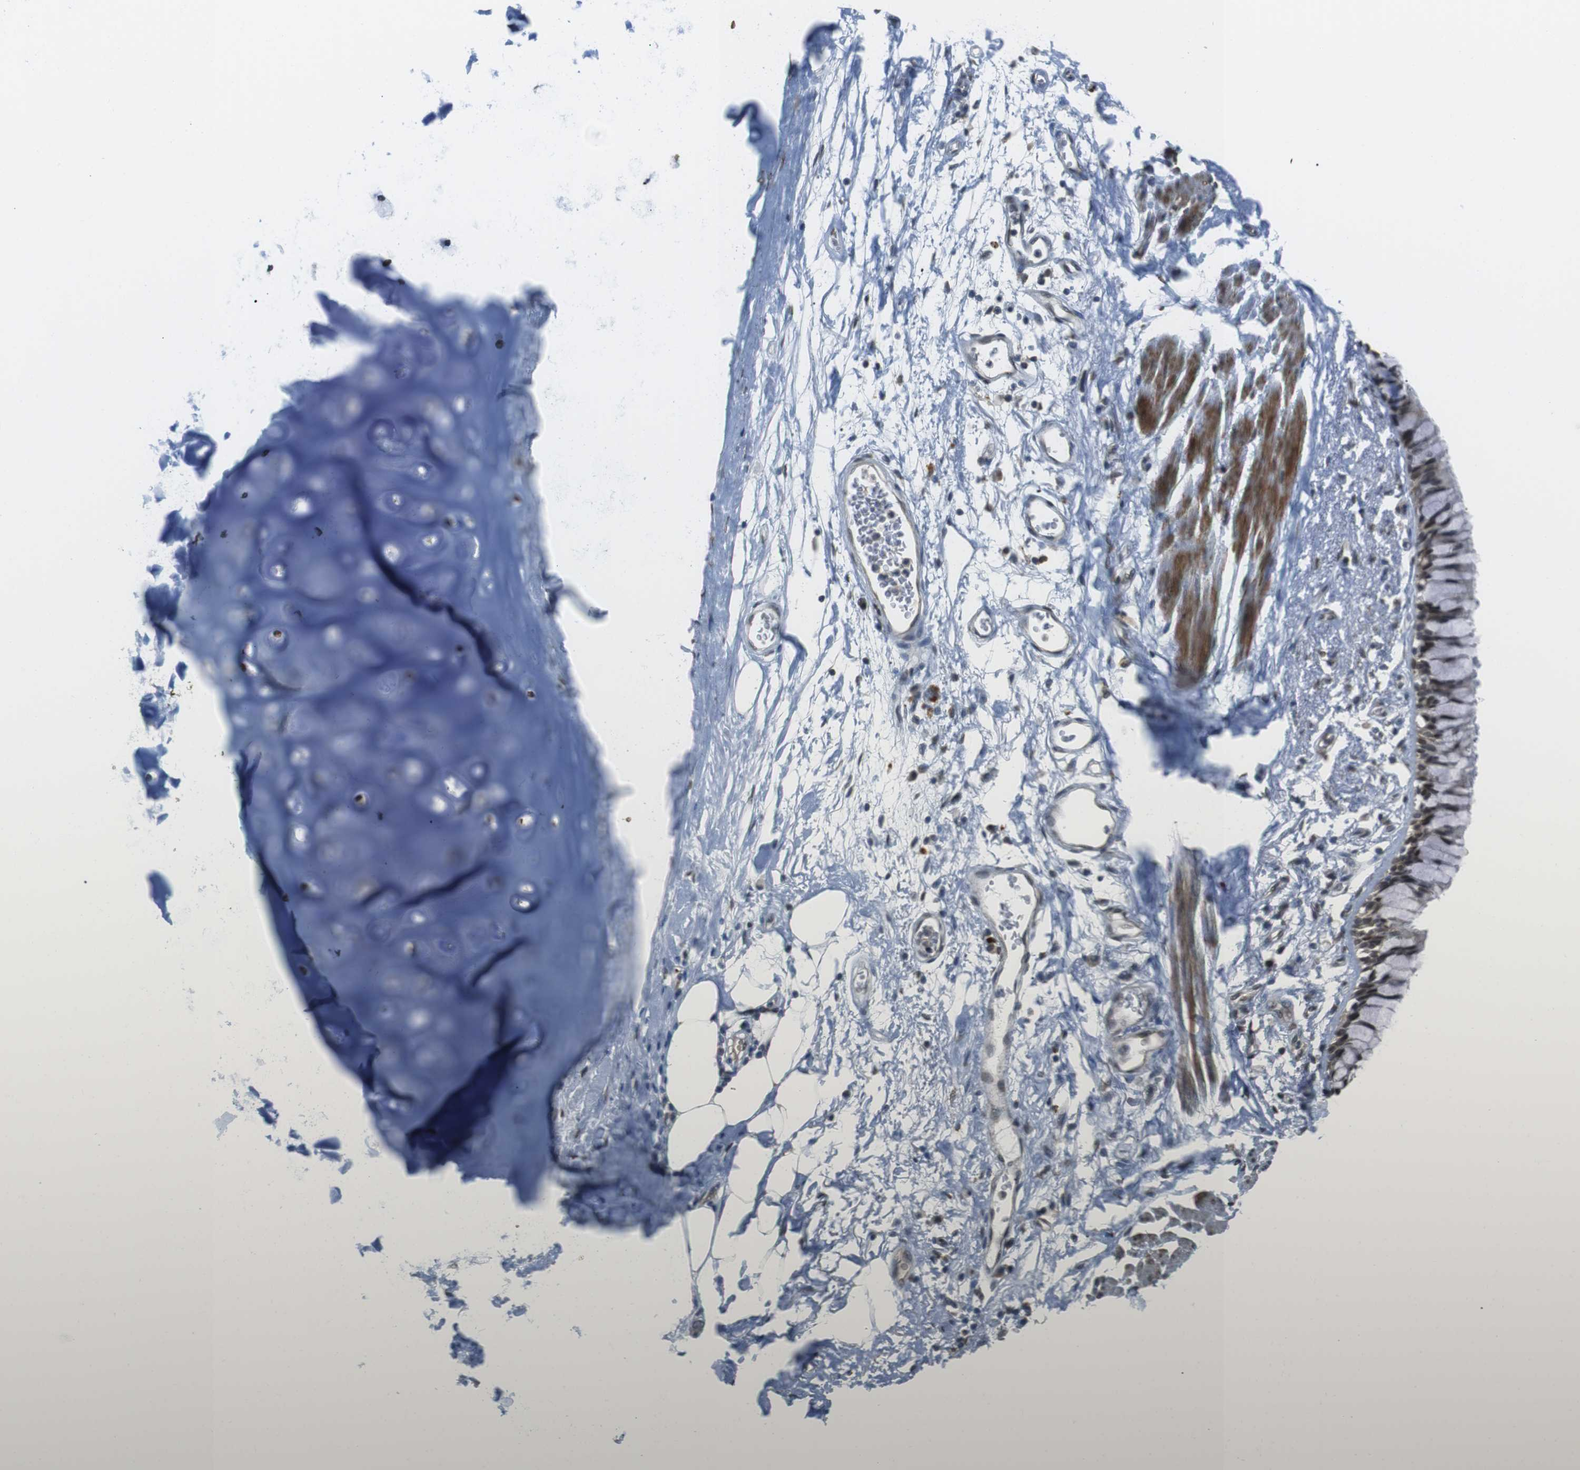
{"staining": {"intensity": "negative", "quantity": "none", "location": "none"}, "tissue": "adipose tissue", "cell_type": "Adipocytes", "image_type": "normal", "snomed": [{"axis": "morphology", "description": "Normal tissue, NOS"}, {"axis": "topography", "description": "Cartilage tissue"}, {"axis": "topography", "description": "Bronchus"}], "caption": "Immunohistochemistry (IHC) micrograph of normal adipose tissue: adipose tissue stained with DAB displays no significant protein positivity in adipocytes. (DAB (3,3'-diaminobenzidine) IHC visualized using brightfield microscopy, high magnification).", "gene": "USP7", "patient": {"sex": "female", "age": 73}}